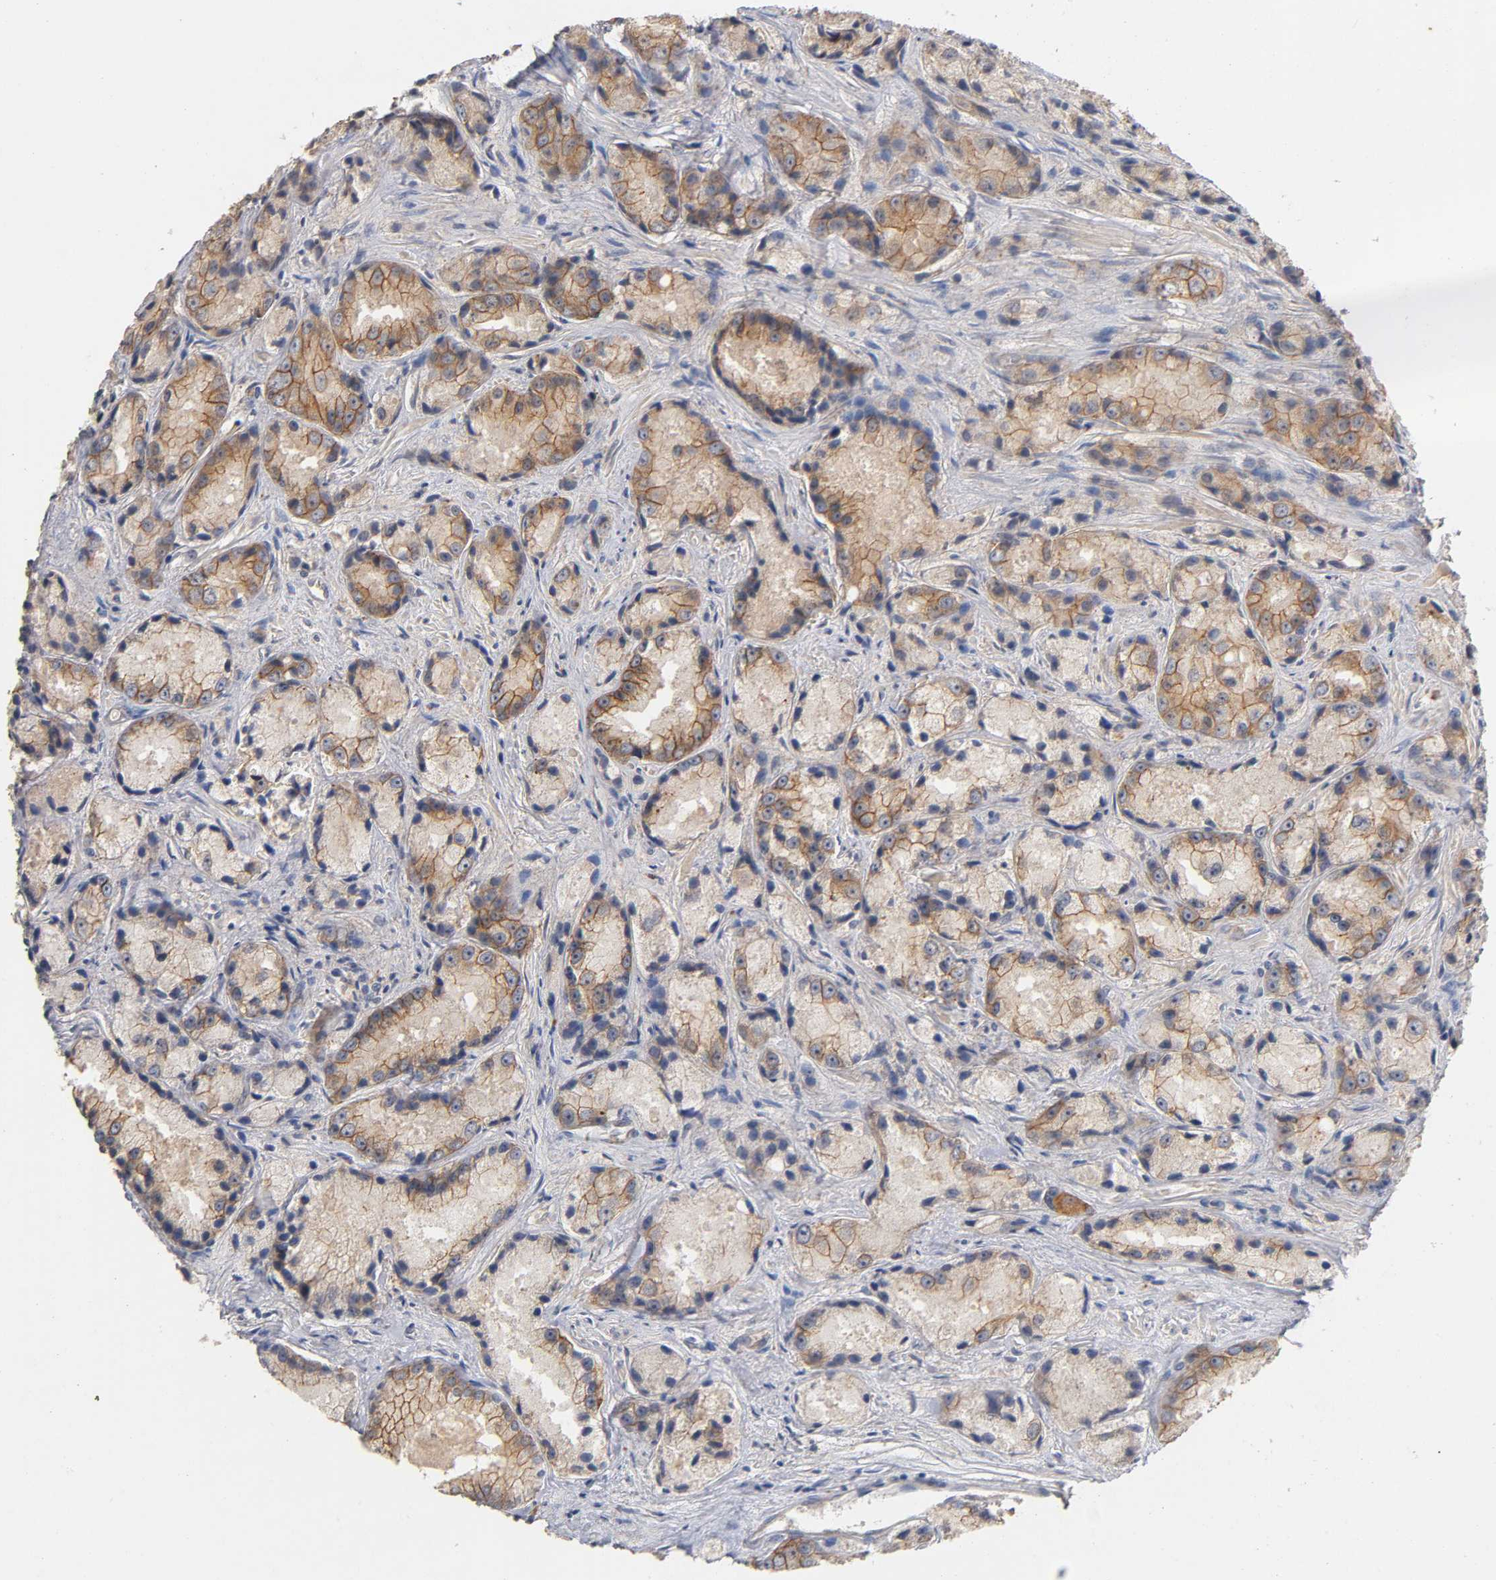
{"staining": {"intensity": "moderate", "quantity": ">75%", "location": "cytoplasmic/membranous"}, "tissue": "prostate cancer", "cell_type": "Tumor cells", "image_type": "cancer", "snomed": [{"axis": "morphology", "description": "Adenocarcinoma, Low grade"}, {"axis": "topography", "description": "Prostate"}], "caption": "Immunohistochemical staining of human low-grade adenocarcinoma (prostate) exhibits moderate cytoplasmic/membranous protein staining in approximately >75% of tumor cells. (DAB (3,3'-diaminobenzidine) IHC, brown staining for protein, blue staining for nuclei).", "gene": "PDZD11", "patient": {"sex": "male", "age": 64}}